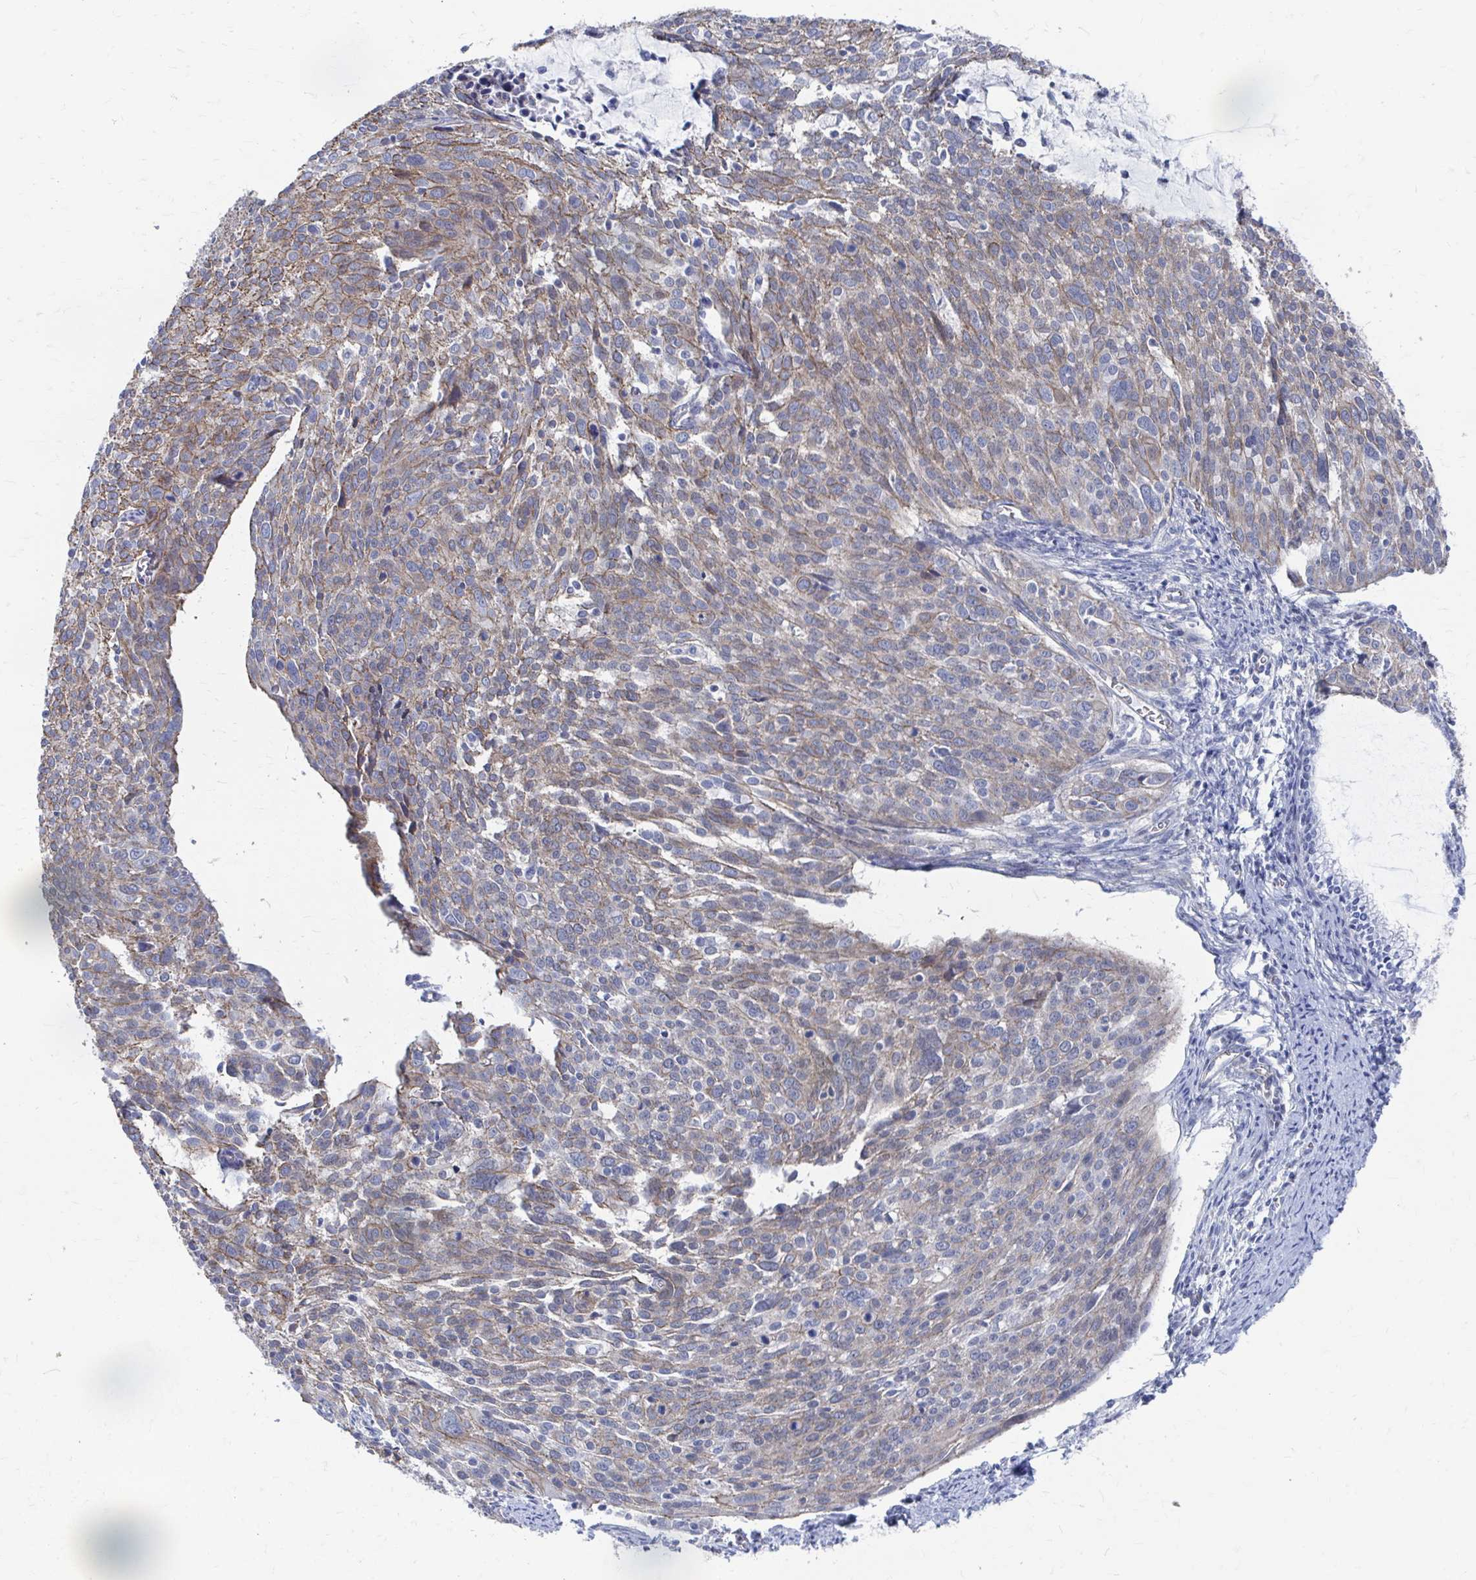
{"staining": {"intensity": "moderate", "quantity": ">75%", "location": "cytoplasmic/membranous"}, "tissue": "cervical cancer", "cell_type": "Tumor cells", "image_type": "cancer", "snomed": [{"axis": "morphology", "description": "Squamous cell carcinoma, NOS"}, {"axis": "topography", "description": "Cervix"}], "caption": "The image reveals a brown stain indicating the presence of a protein in the cytoplasmic/membranous of tumor cells in squamous cell carcinoma (cervical).", "gene": "PLEKHG7", "patient": {"sex": "female", "age": 39}}